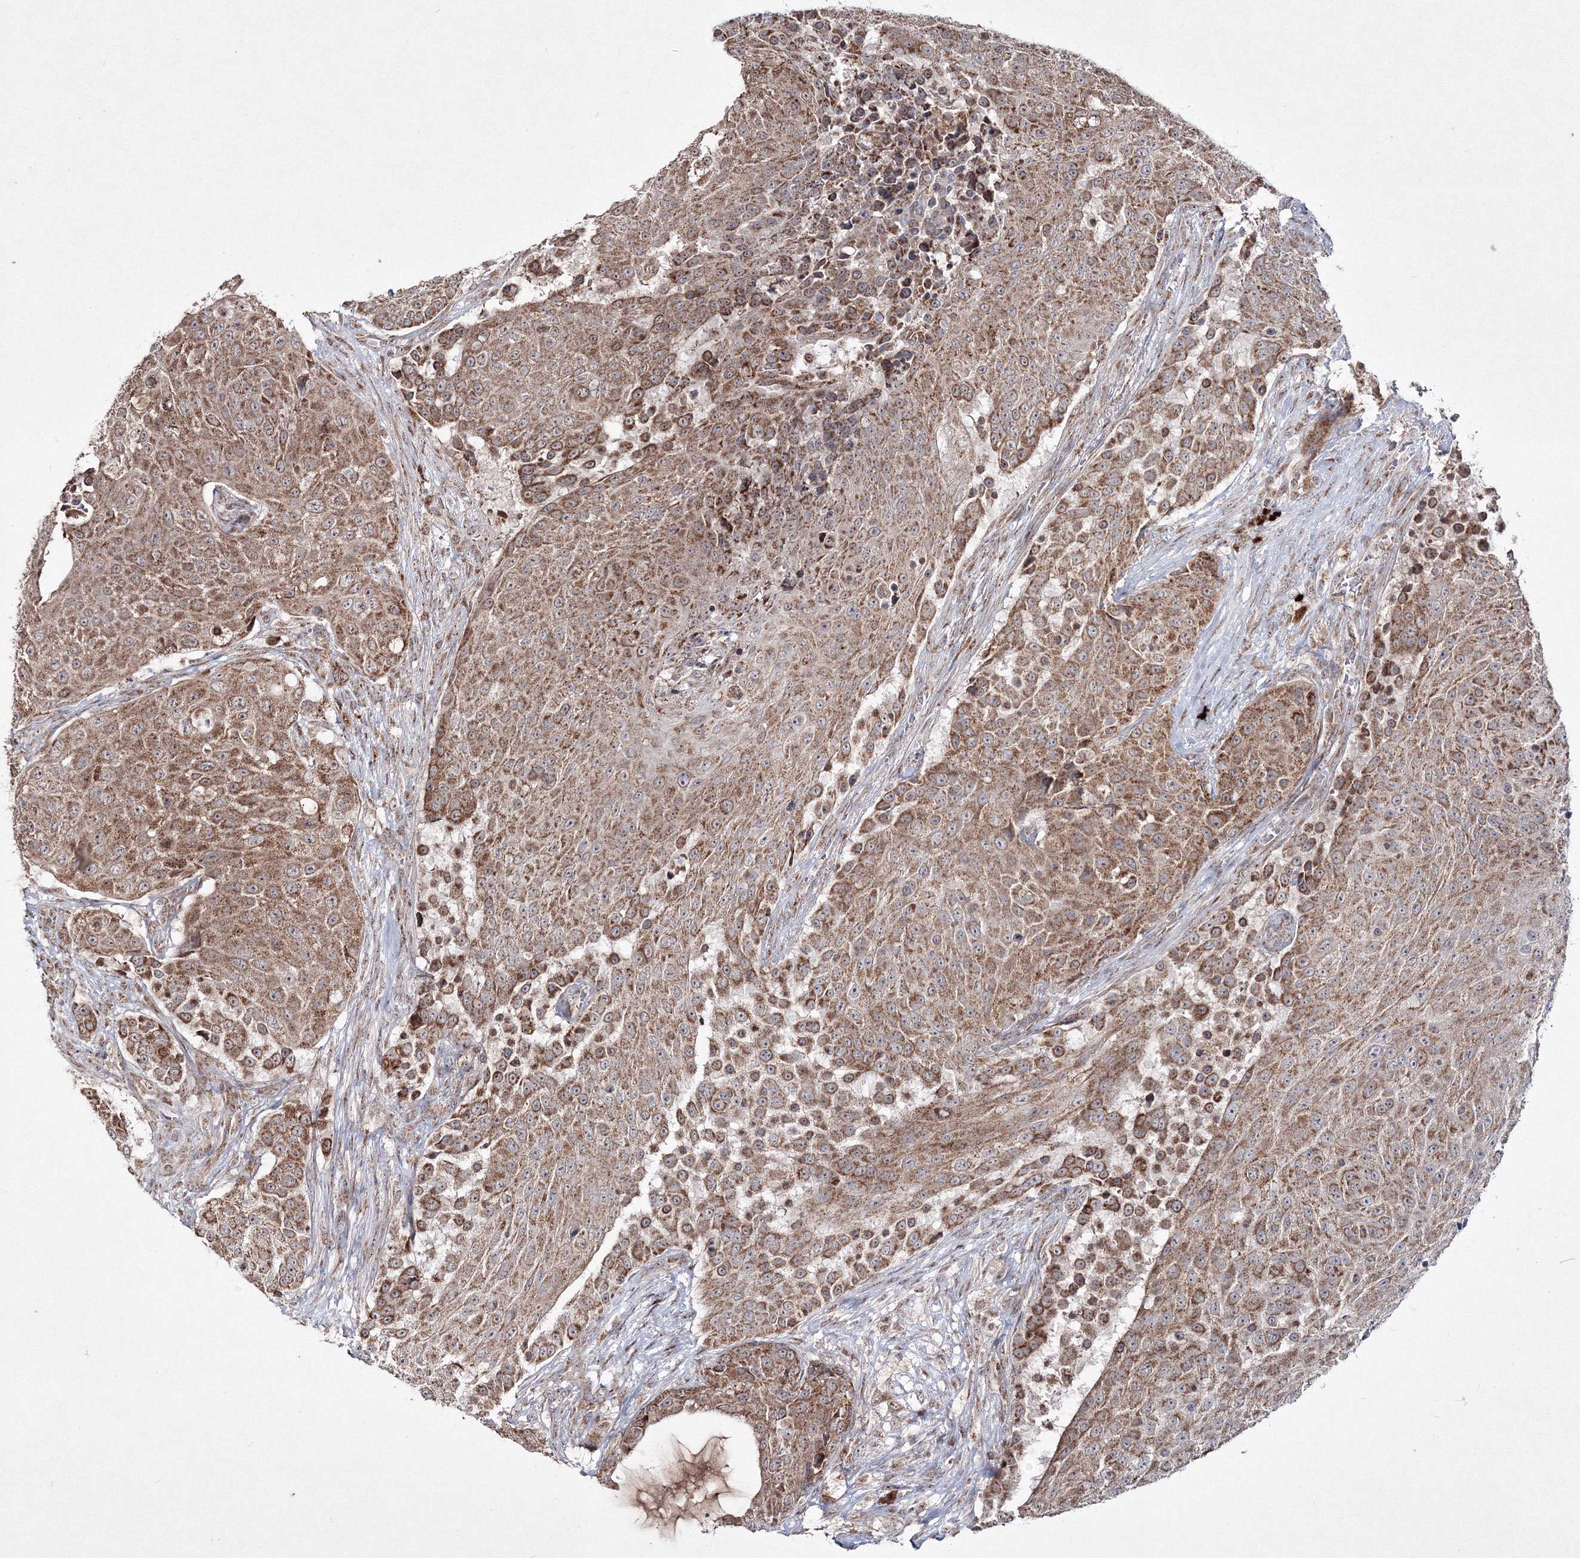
{"staining": {"intensity": "moderate", "quantity": ">75%", "location": "cytoplasmic/membranous"}, "tissue": "urothelial cancer", "cell_type": "Tumor cells", "image_type": "cancer", "snomed": [{"axis": "morphology", "description": "Urothelial carcinoma, High grade"}, {"axis": "topography", "description": "Urinary bladder"}], "caption": "The immunohistochemical stain labels moderate cytoplasmic/membranous expression in tumor cells of high-grade urothelial carcinoma tissue. (IHC, brightfield microscopy, high magnification).", "gene": "PEX13", "patient": {"sex": "female", "age": 63}}